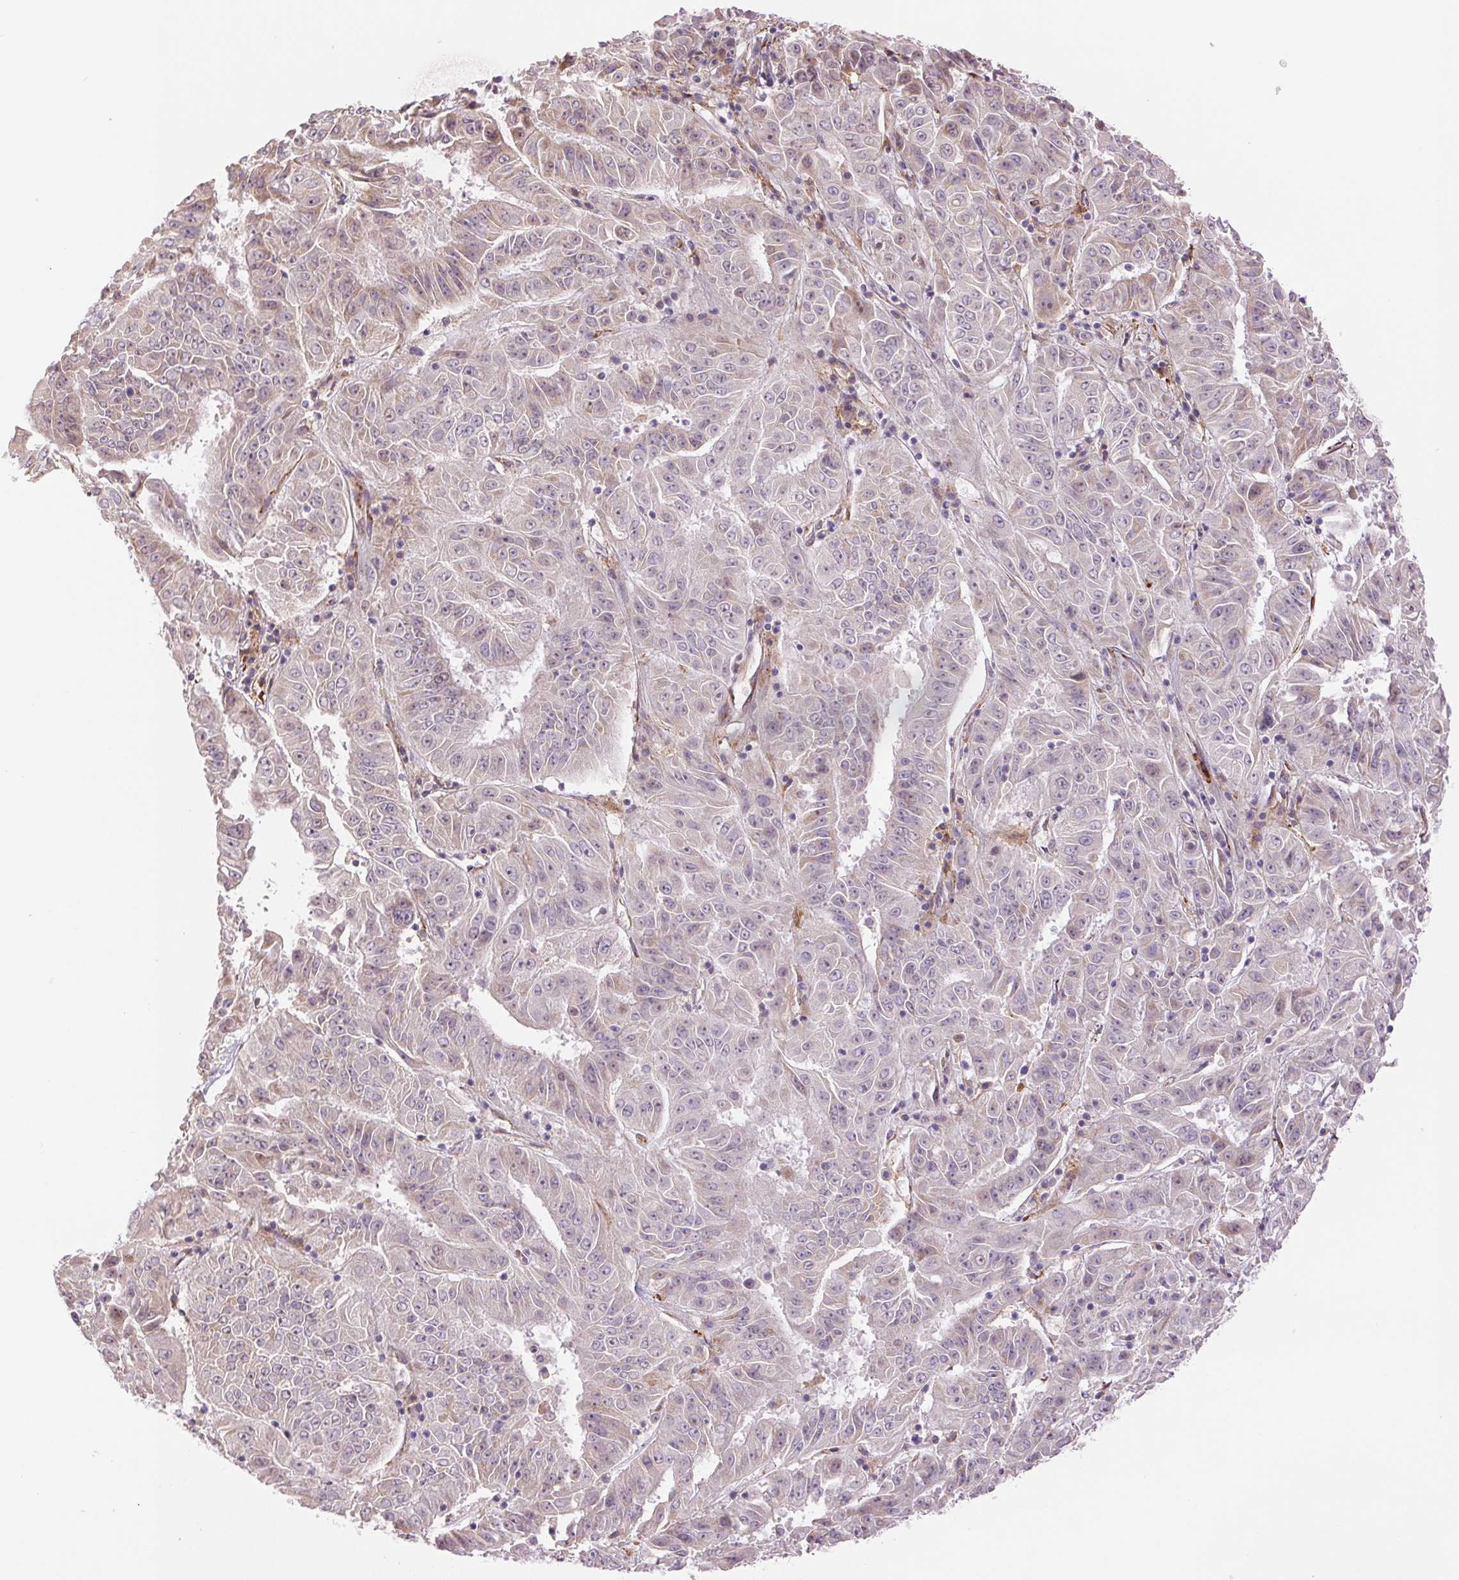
{"staining": {"intensity": "negative", "quantity": "none", "location": "none"}, "tissue": "pancreatic cancer", "cell_type": "Tumor cells", "image_type": "cancer", "snomed": [{"axis": "morphology", "description": "Adenocarcinoma, NOS"}, {"axis": "topography", "description": "Pancreas"}], "caption": "A high-resolution photomicrograph shows immunohistochemistry (IHC) staining of pancreatic cancer, which demonstrates no significant positivity in tumor cells.", "gene": "METTL17", "patient": {"sex": "male", "age": 63}}